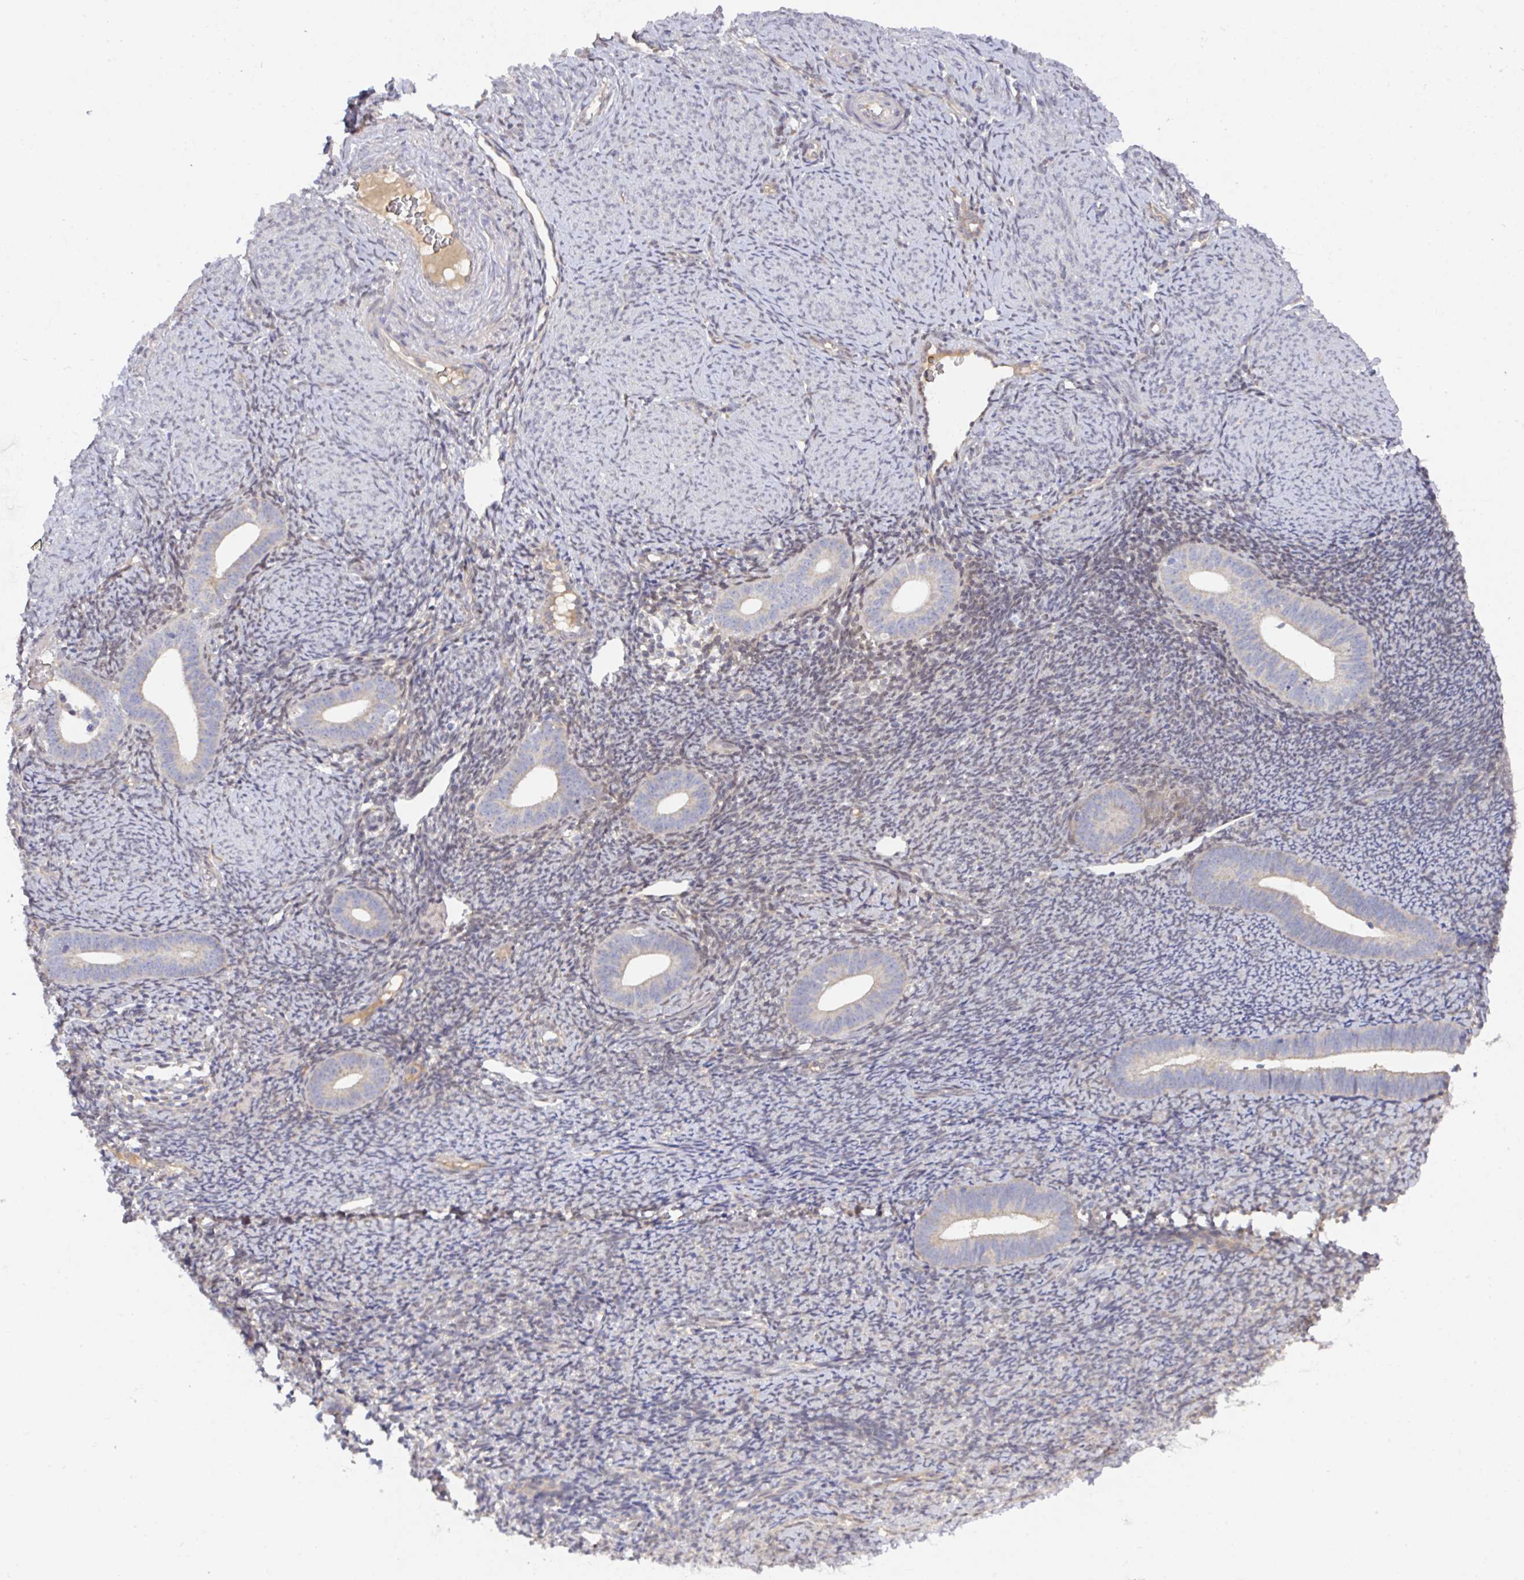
{"staining": {"intensity": "weak", "quantity": "25%-75%", "location": "cytoplasmic/membranous"}, "tissue": "endometrium", "cell_type": "Cells in endometrial stroma", "image_type": "normal", "snomed": [{"axis": "morphology", "description": "Normal tissue, NOS"}, {"axis": "topography", "description": "Endometrium"}], "caption": "Endometrium stained with immunohistochemistry reveals weak cytoplasmic/membranous positivity in about 25%-75% of cells in endometrial stroma. Using DAB (3,3'-diaminobenzidine) (brown) and hematoxylin (blue) stains, captured at high magnification using brightfield microscopy.", "gene": "L3HYPDH", "patient": {"sex": "female", "age": 39}}